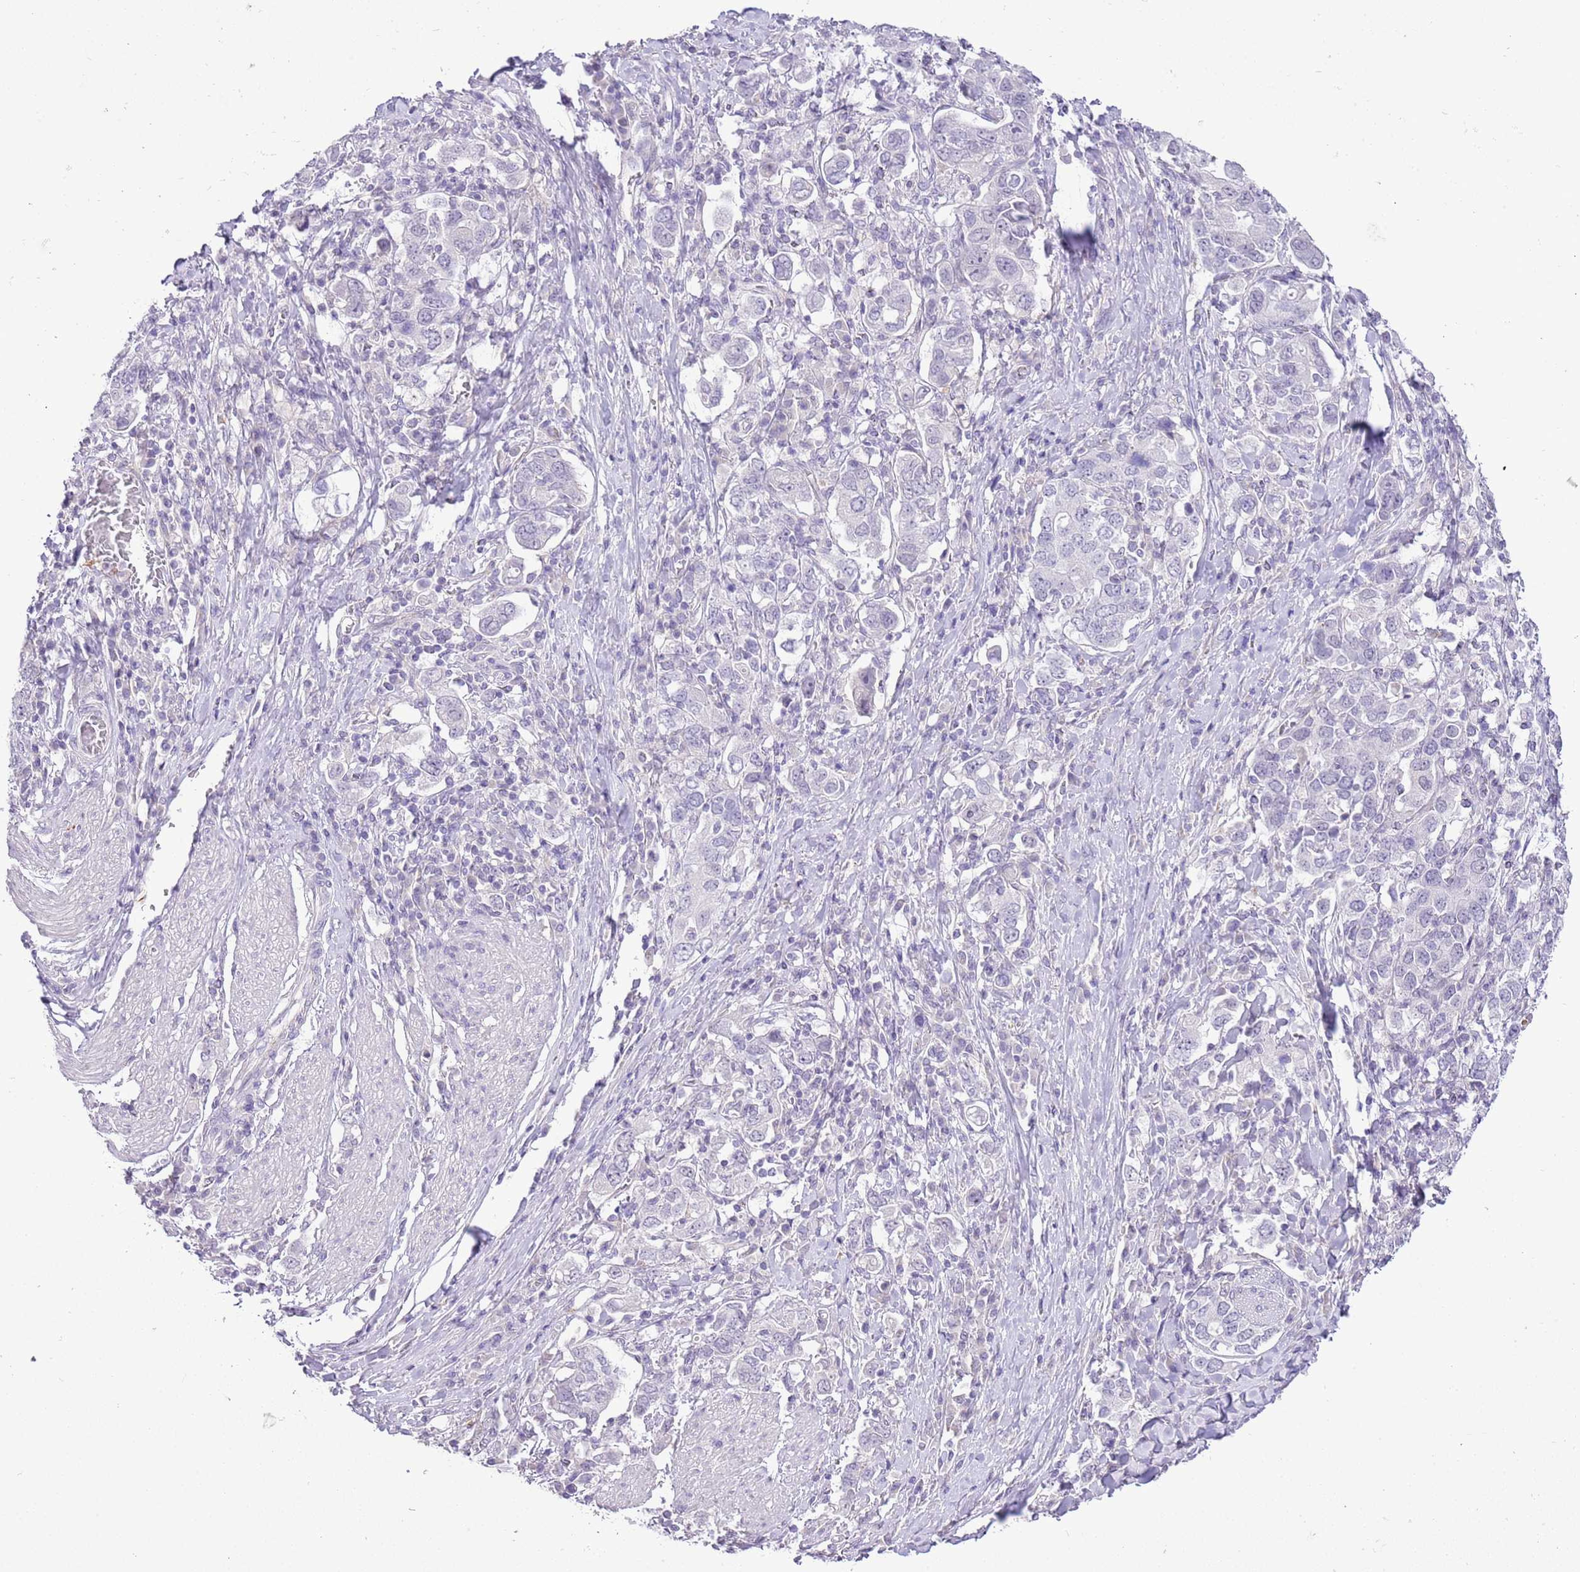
{"staining": {"intensity": "negative", "quantity": "none", "location": "none"}, "tissue": "stomach cancer", "cell_type": "Tumor cells", "image_type": "cancer", "snomed": [{"axis": "morphology", "description": "Adenocarcinoma, NOS"}, {"axis": "topography", "description": "Stomach, upper"}, {"axis": "topography", "description": "Stomach"}], "caption": "Immunohistochemistry (IHC) of stomach adenocarcinoma reveals no expression in tumor cells.", "gene": "MIDN", "patient": {"sex": "male", "age": 62}}